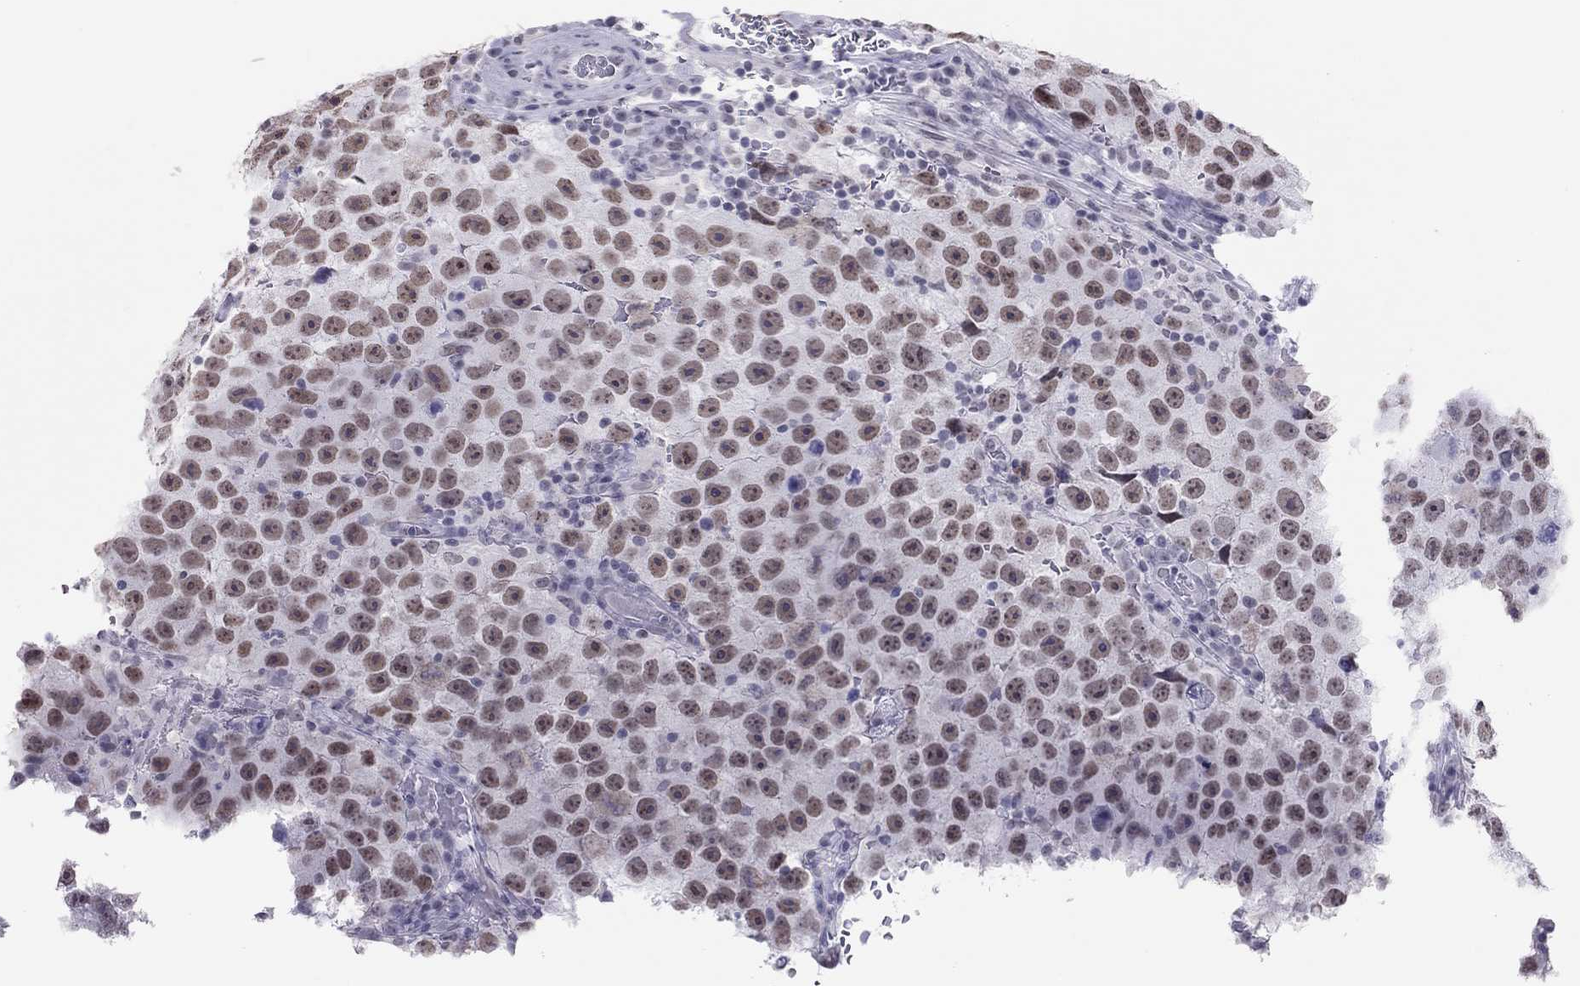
{"staining": {"intensity": "moderate", "quantity": ">75%", "location": "nuclear"}, "tissue": "testis cancer", "cell_type": "Tumor cells", "image_type": "cancer", "snomed": [{"axis": "morphology", "description": "Normal tissue, NOS"}, {"axis": "morphology", "description": "Seminoma, NOS"}, {"axis": "topography", "description": "Testis"}], "caption": "Testis cancer (seminoma) stained with a brown dye displays moderate nuclear positive expression in approximately >75% of tumor cells.", "gene": "JHY", "patient": {"sex": "male", "age": 31}}